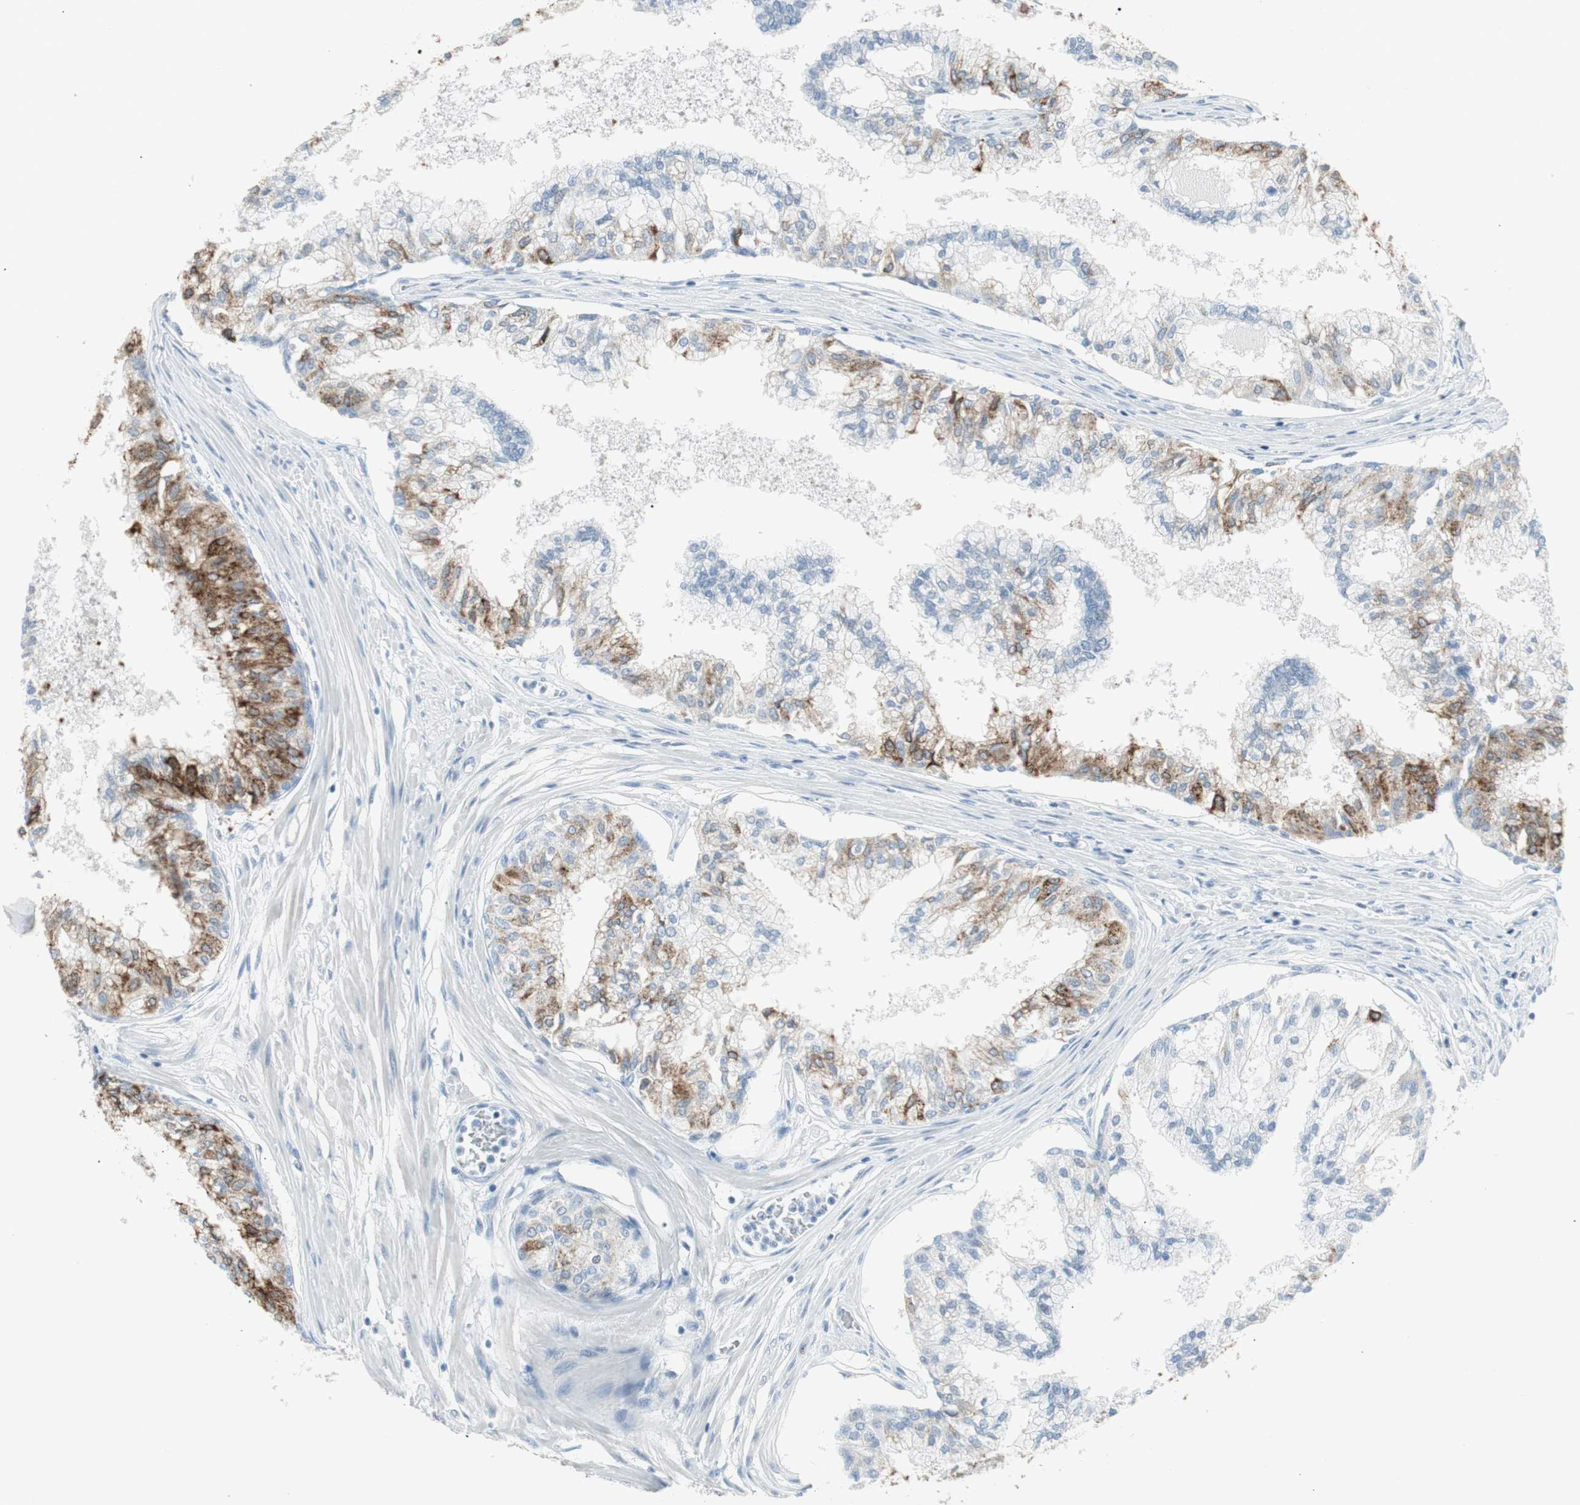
{"staining": {"intensity": "strong", "quantity": "25%-75%", "location": "cytoplasmic/membranous"}, "tissue": "prostate", "cell_type": "Glandular cells", "image_type": "normal", "snomed": [{"axis": "morphology", "description": "Normal tissue, NOS"}, {"axis": "topography", "description": "Prostate"}, {"axis": "topography", "description": "Seminal veicle"}], "caption": "A micrograph showing strong cytoplasmic/membranous staining in about 25%-75% of glandular cells in normal prostate, as visualized by brown immunohistochemical staining.", "gene": "AGR2", "patient": {"sex": "male", "age": 60}}